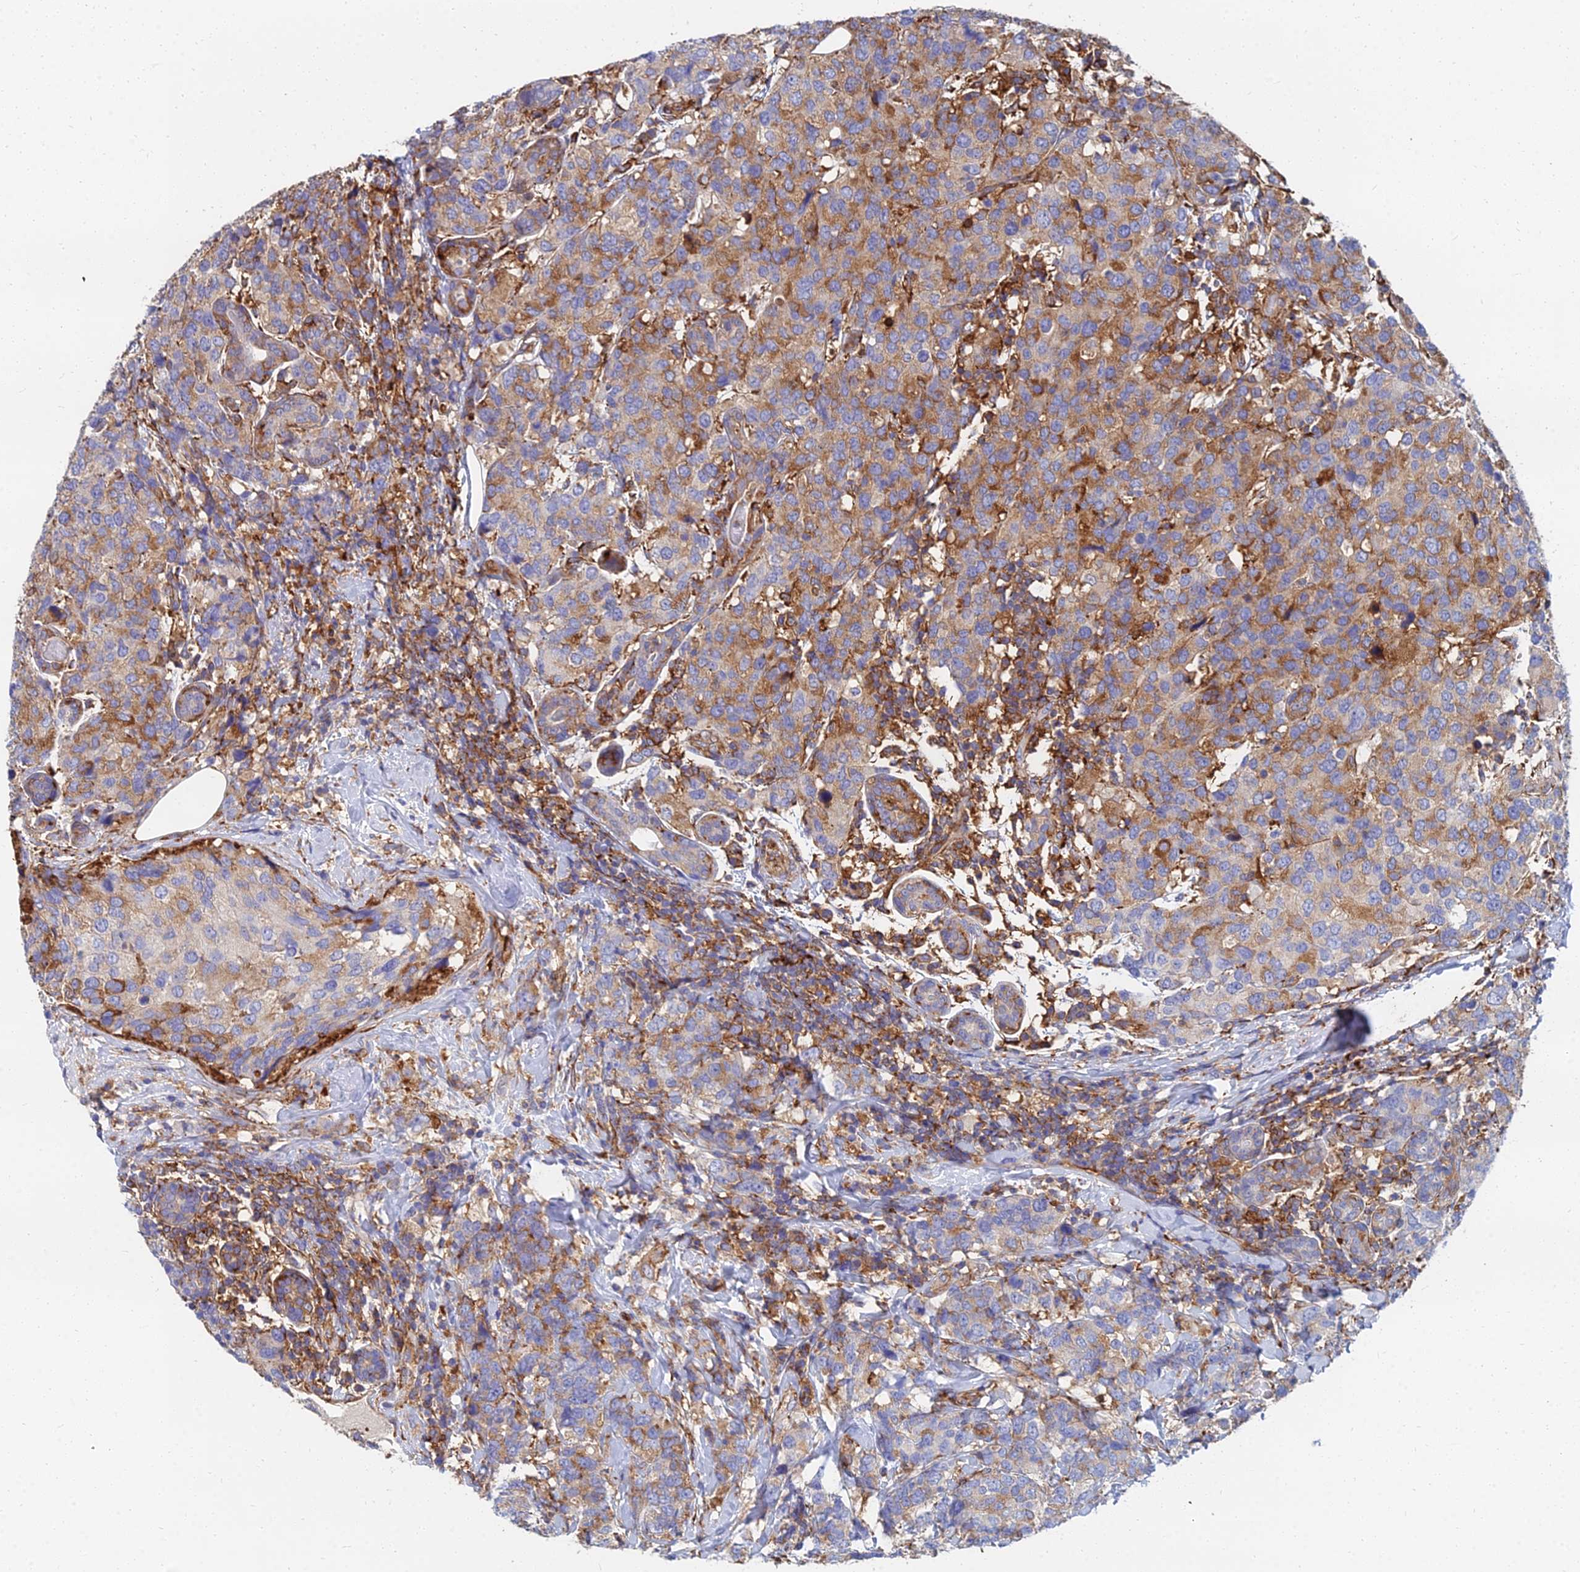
{"staining": {"intensity": "moderate", "quantity": ">75%", "location": "cytoplasmic/membranous"}, "tissue": "breast cancer", "cell_type": "Tumor cells", "image_type": "cancer", "snomed": [{"axis": "morphology", "description": "Lobular carcinoma"}, {"axis": "topography", "description": "Breast"}], "caption": "The histopathology image shows immunohistochemical staining of breast cancer. There is moderate cytoplasmic/membranous staining is appreciated in about >75% of tumor cells.", "gene": "GPR42", "patient": {"sex": "female", "age": 59}}